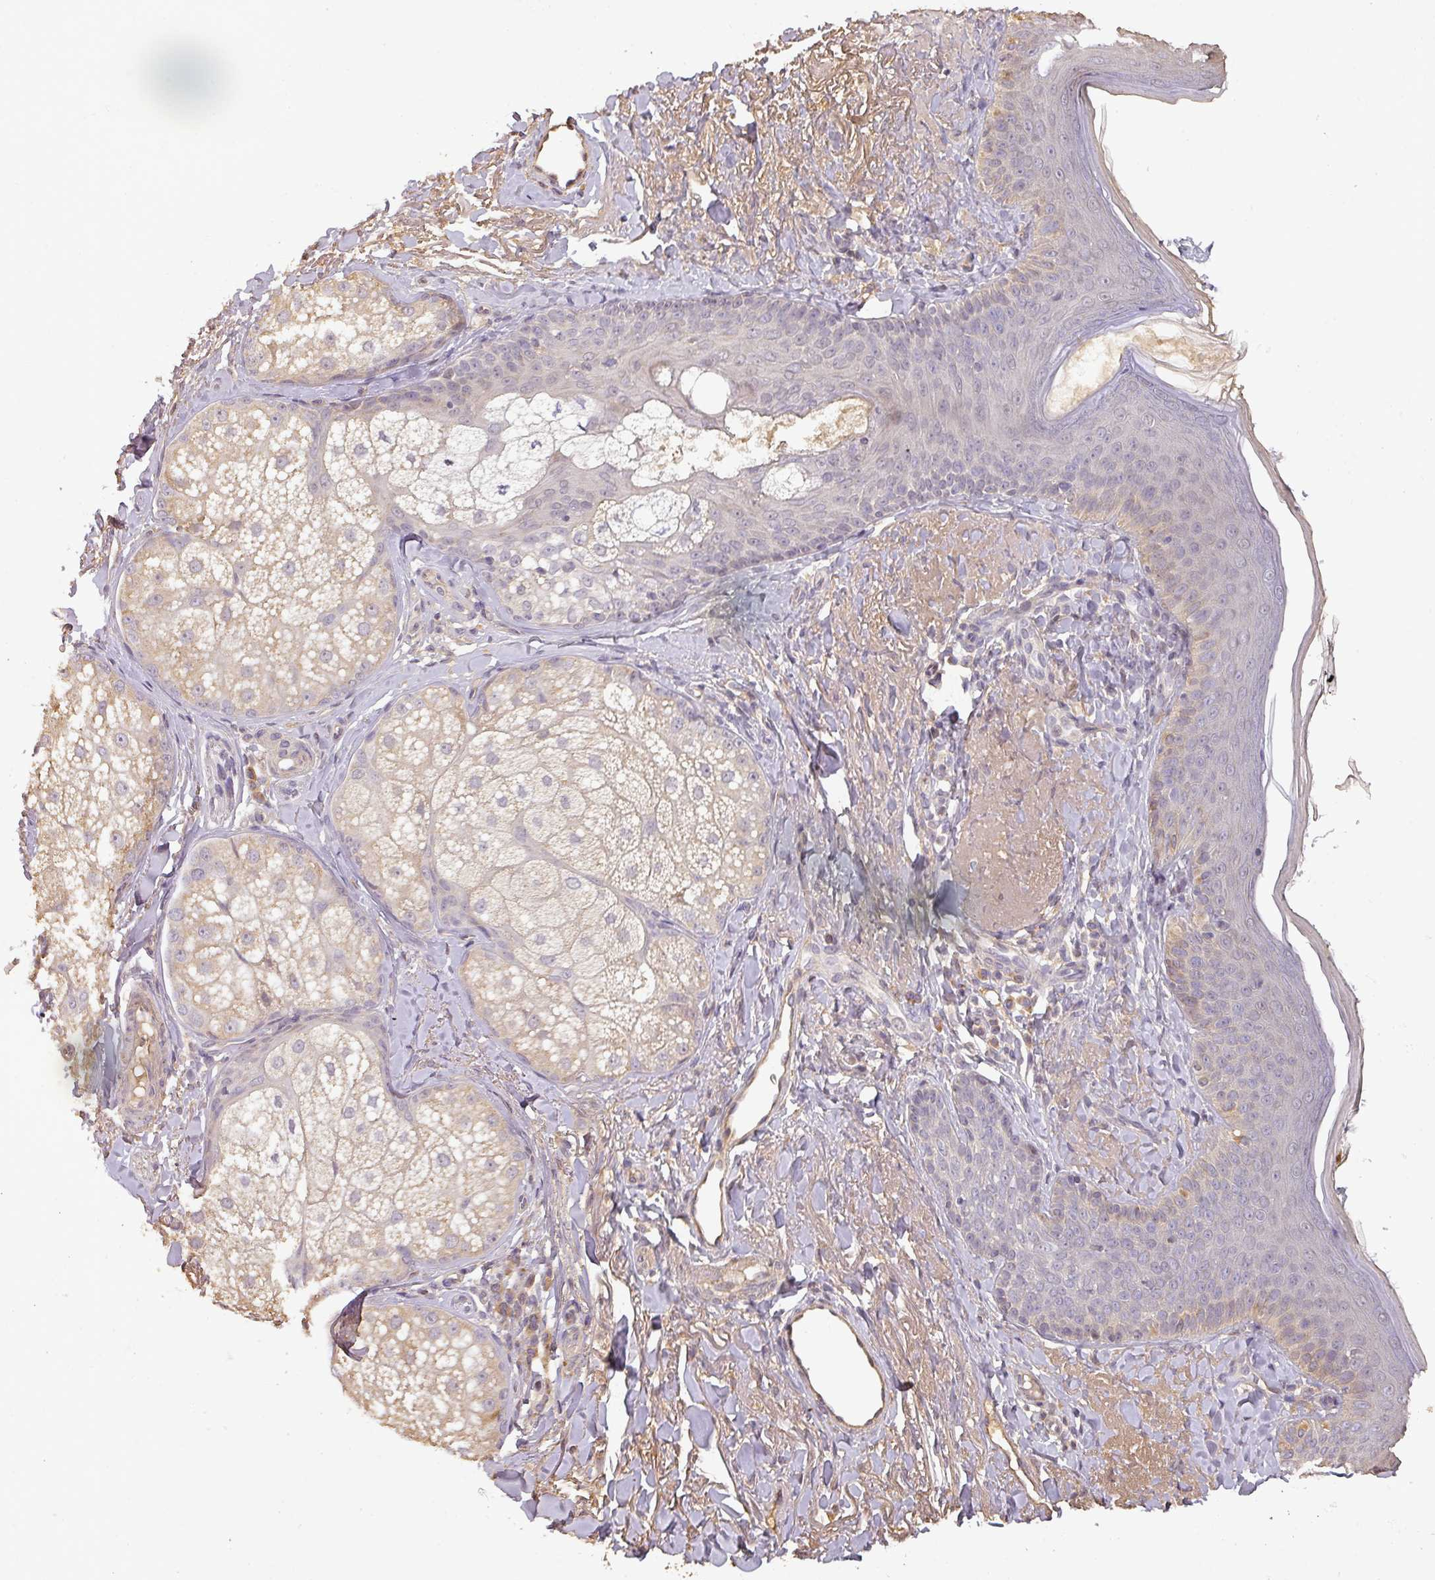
{"staining": {"intensity": "moderate", "quantity": "25%-75%", "location": "cytoplasmic/membranous"}, "tissue": "skin", "cell_type": "Fibroblasts", "image_type": "normal", "snomed": [{"axis": "morphology", "description": "Normal tissue, NOS"}, {"axis": "topography", "description": "Skin"}], "caption": "Protein expression analysis of normal skin shows moderate cytoplasmic/membranous positivity in about 25%-75% of fibroblasts.", "gene": "BPIFB3", "patient": {"sex": "male", "age": 57}}